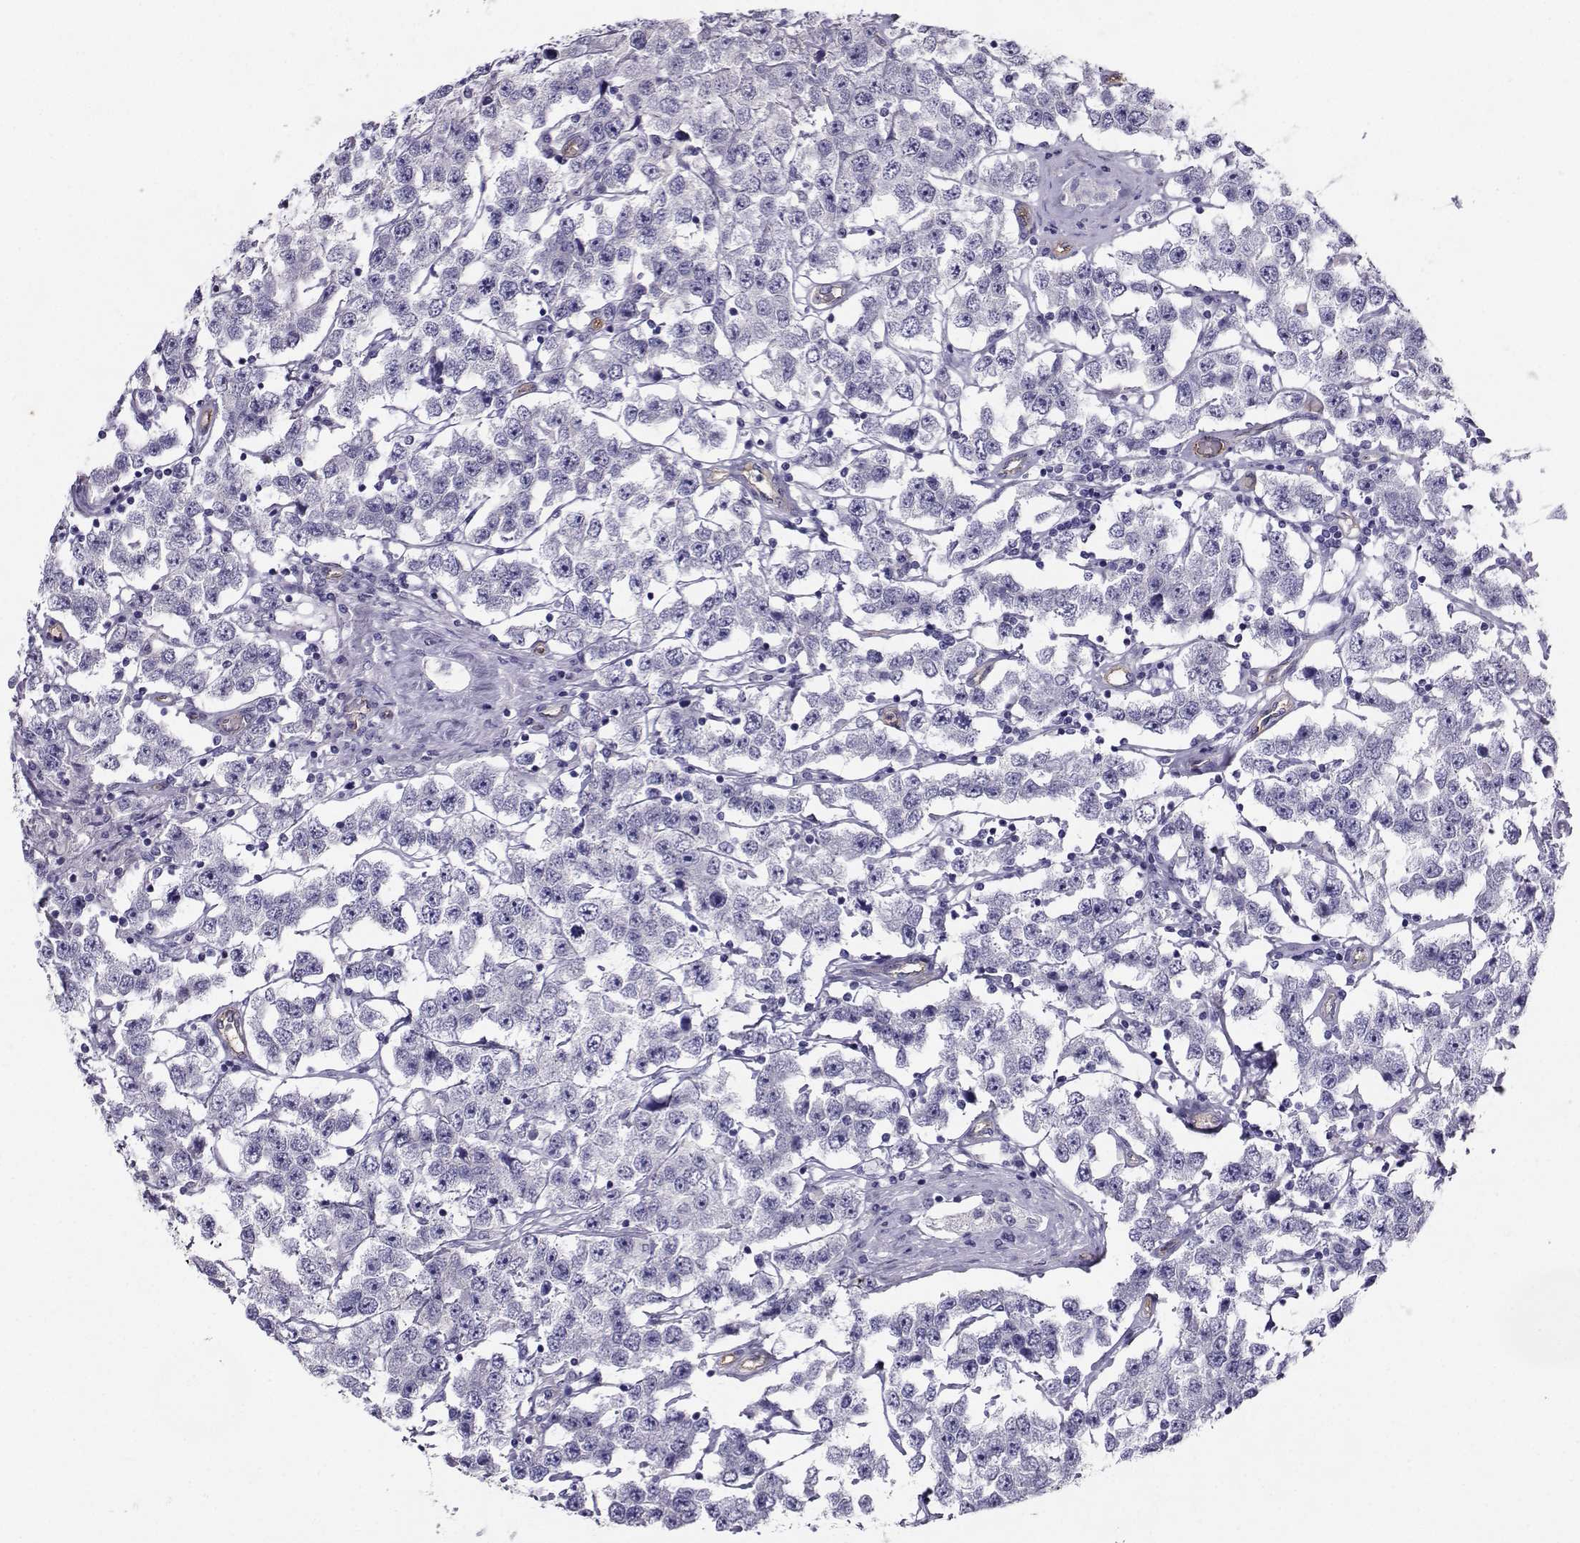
{"staining": {"intensity": "negative", "quantity": "none", "location": "none"}, "tissue": "testis cancer", "cell_type": "Tumor cells", "image_type": "cancer", "snomed": [{"axis": "morphology", "description": "Seminoma, NOS"}, {"axis": "topography", "description": "Testis"}], "caption": "The image demonstrates no staining of tumor cells in testis cancer.", "gene": "CLUL1", "patient": {"sex": "male", "age": 52}}